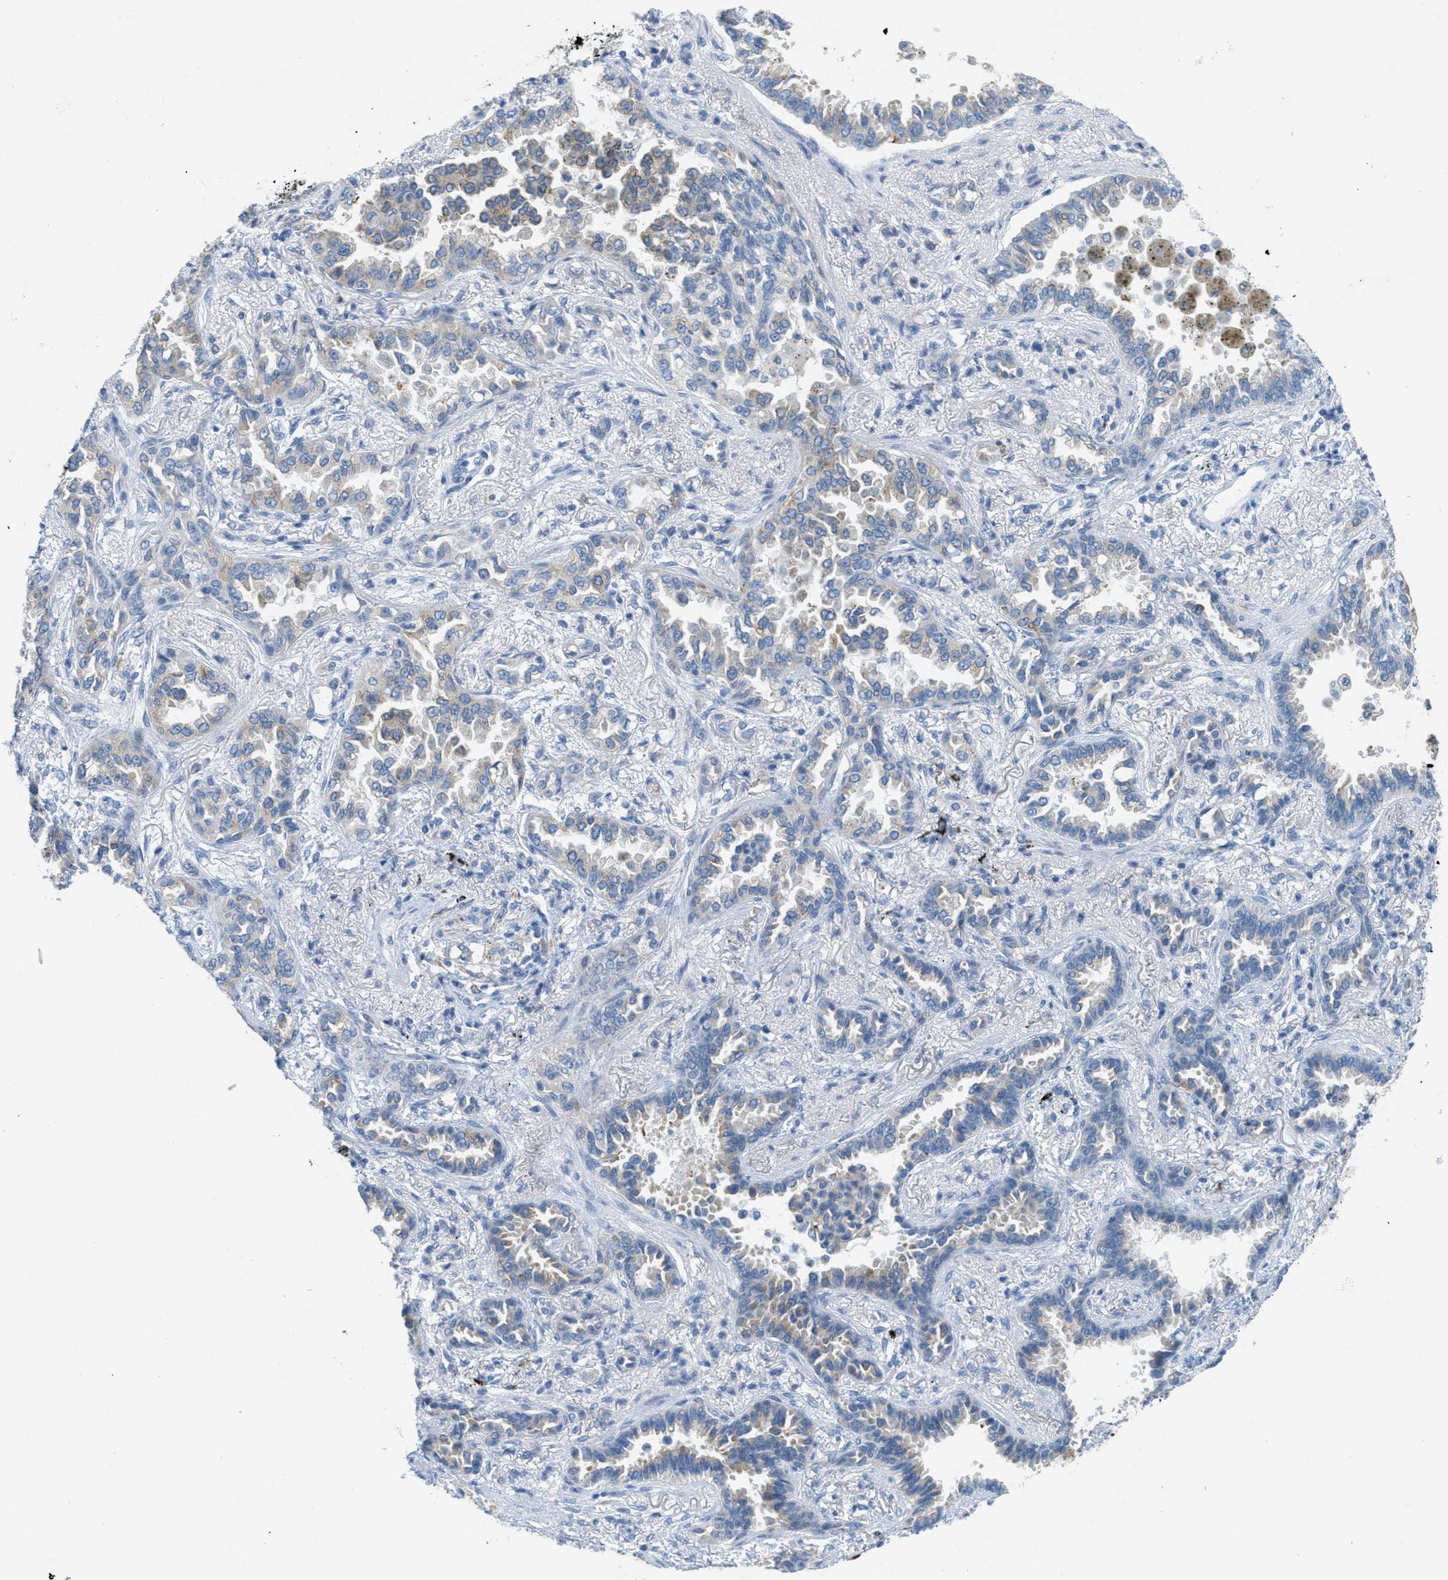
{"staining": {"intensity": "moderate", "quantity": "<25%", "location": "cytoplasmic/membranous"}, "tissue": "lung cancer", "cell_type": "Tumor cells", "image_type": "cancer", "snomed": [{"axis": "morphology", "description": "Normal tissue, NOS"}, {"axis": "morphology", "description": "Adenocarcinoma, NOS"}, {"axis": "topography", "description": "Lung"}], "caption": "A brown stain shows moderate cytoplasmic/membranous expression of a protein in lung cancer (adenocarcinoma) tumor cells.", "gene": "TEX264", "patient": {"sex": "male", "age": 59}}